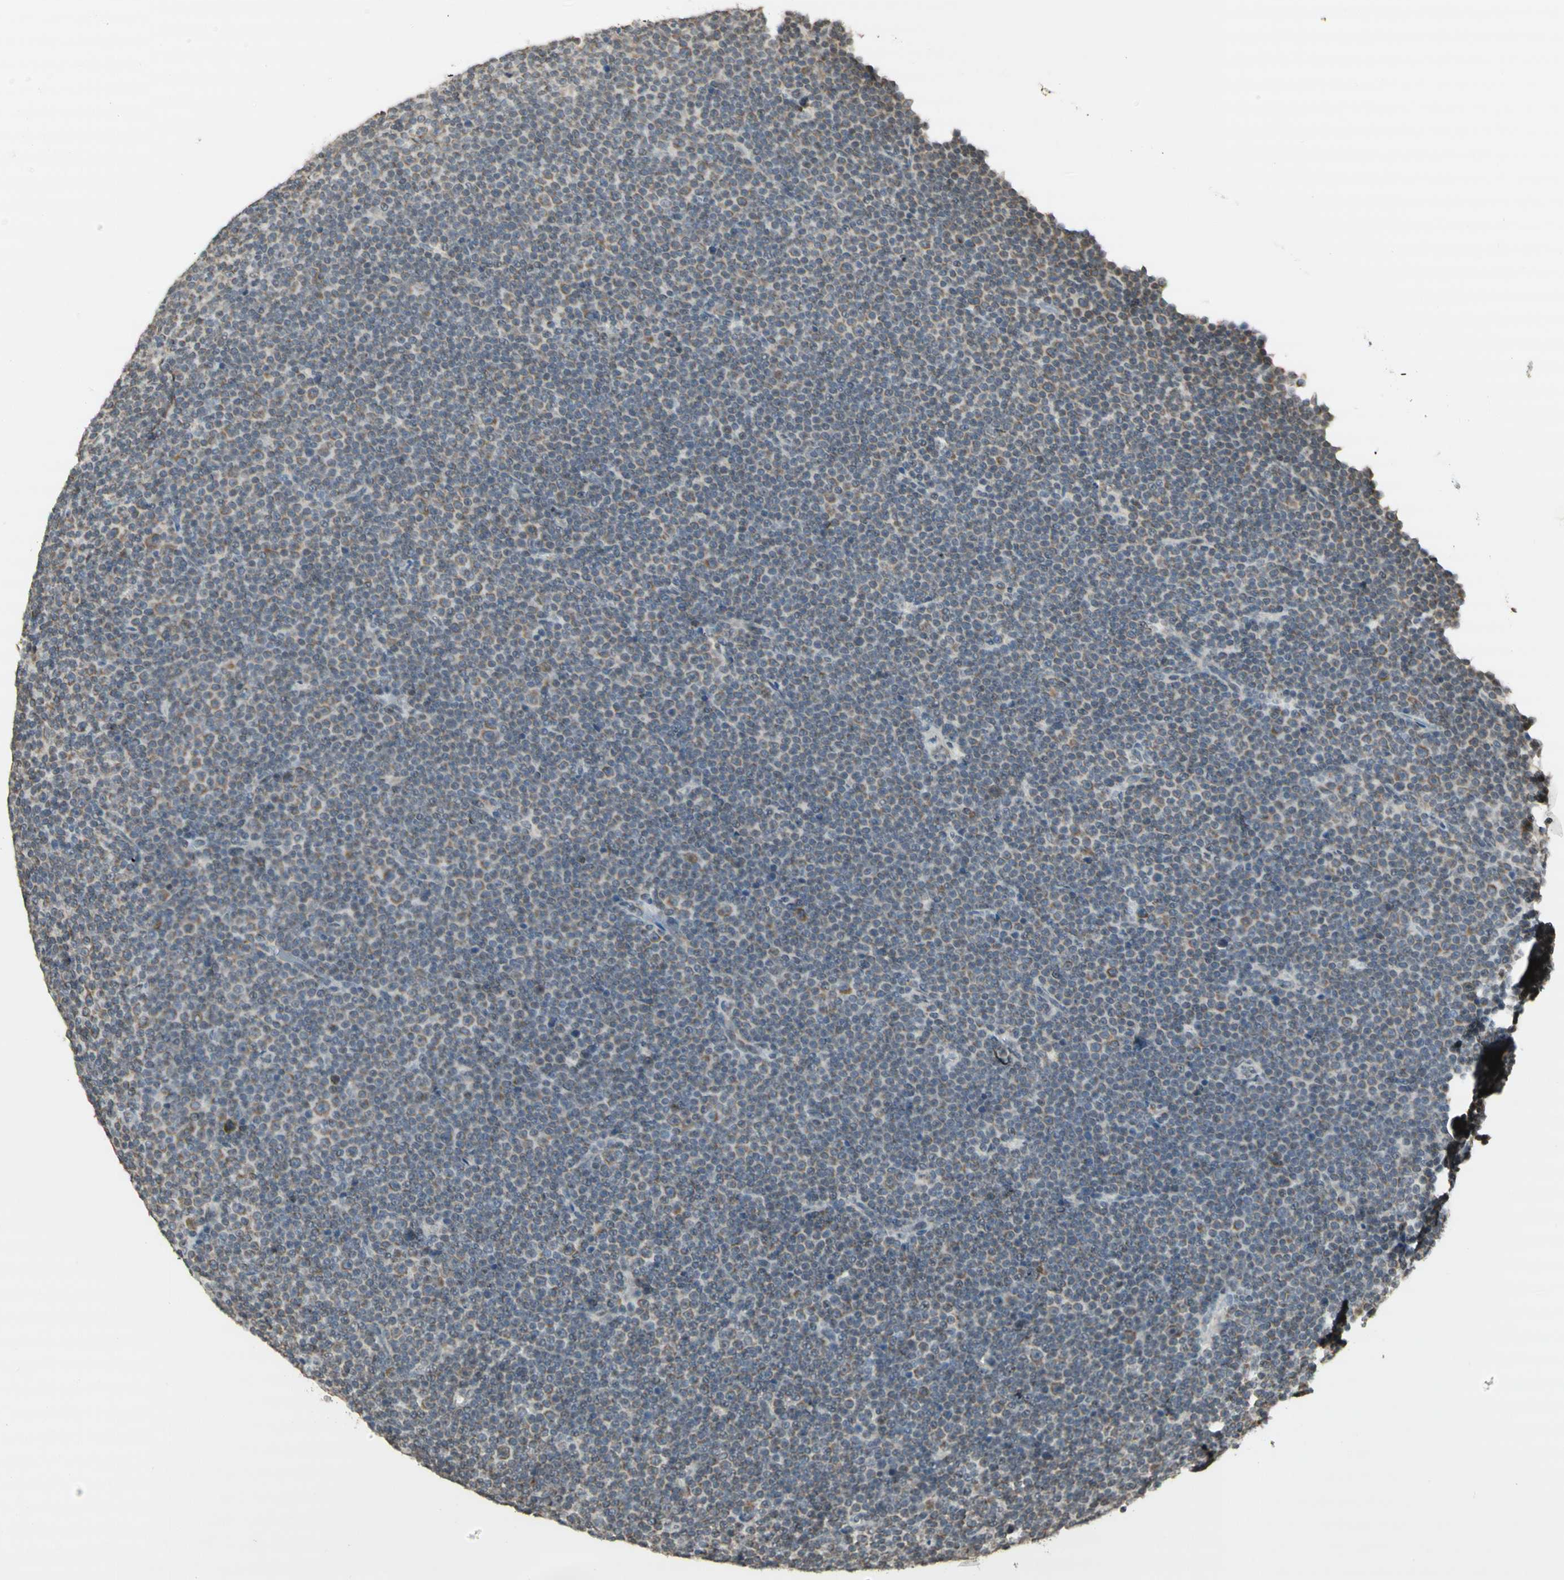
{"staining": {"intensity": "moderate", "quantity": "<25%", "location": "cytoplasmic/membranous"}, "tissue": "lymphoma", "cell_type": "Tumor cells", "image_type": "cancer", "snomed": [{"axis": "morphology", "description": "Malignant lymphoma, non-Hodgkin's type, Low grade"}, {"axis": "topography", "description": "Lymph node"}], "caption": "Low-grade malignant lymphoma, non-Hodgkin's type tissue exhibits moderate cytoplasmic/membranous staining in approximately <25% of tumor cells, visualized by immunohistochemistry.", "gene": "CCNI", "patient": {"sex": "female", "age": 67}}